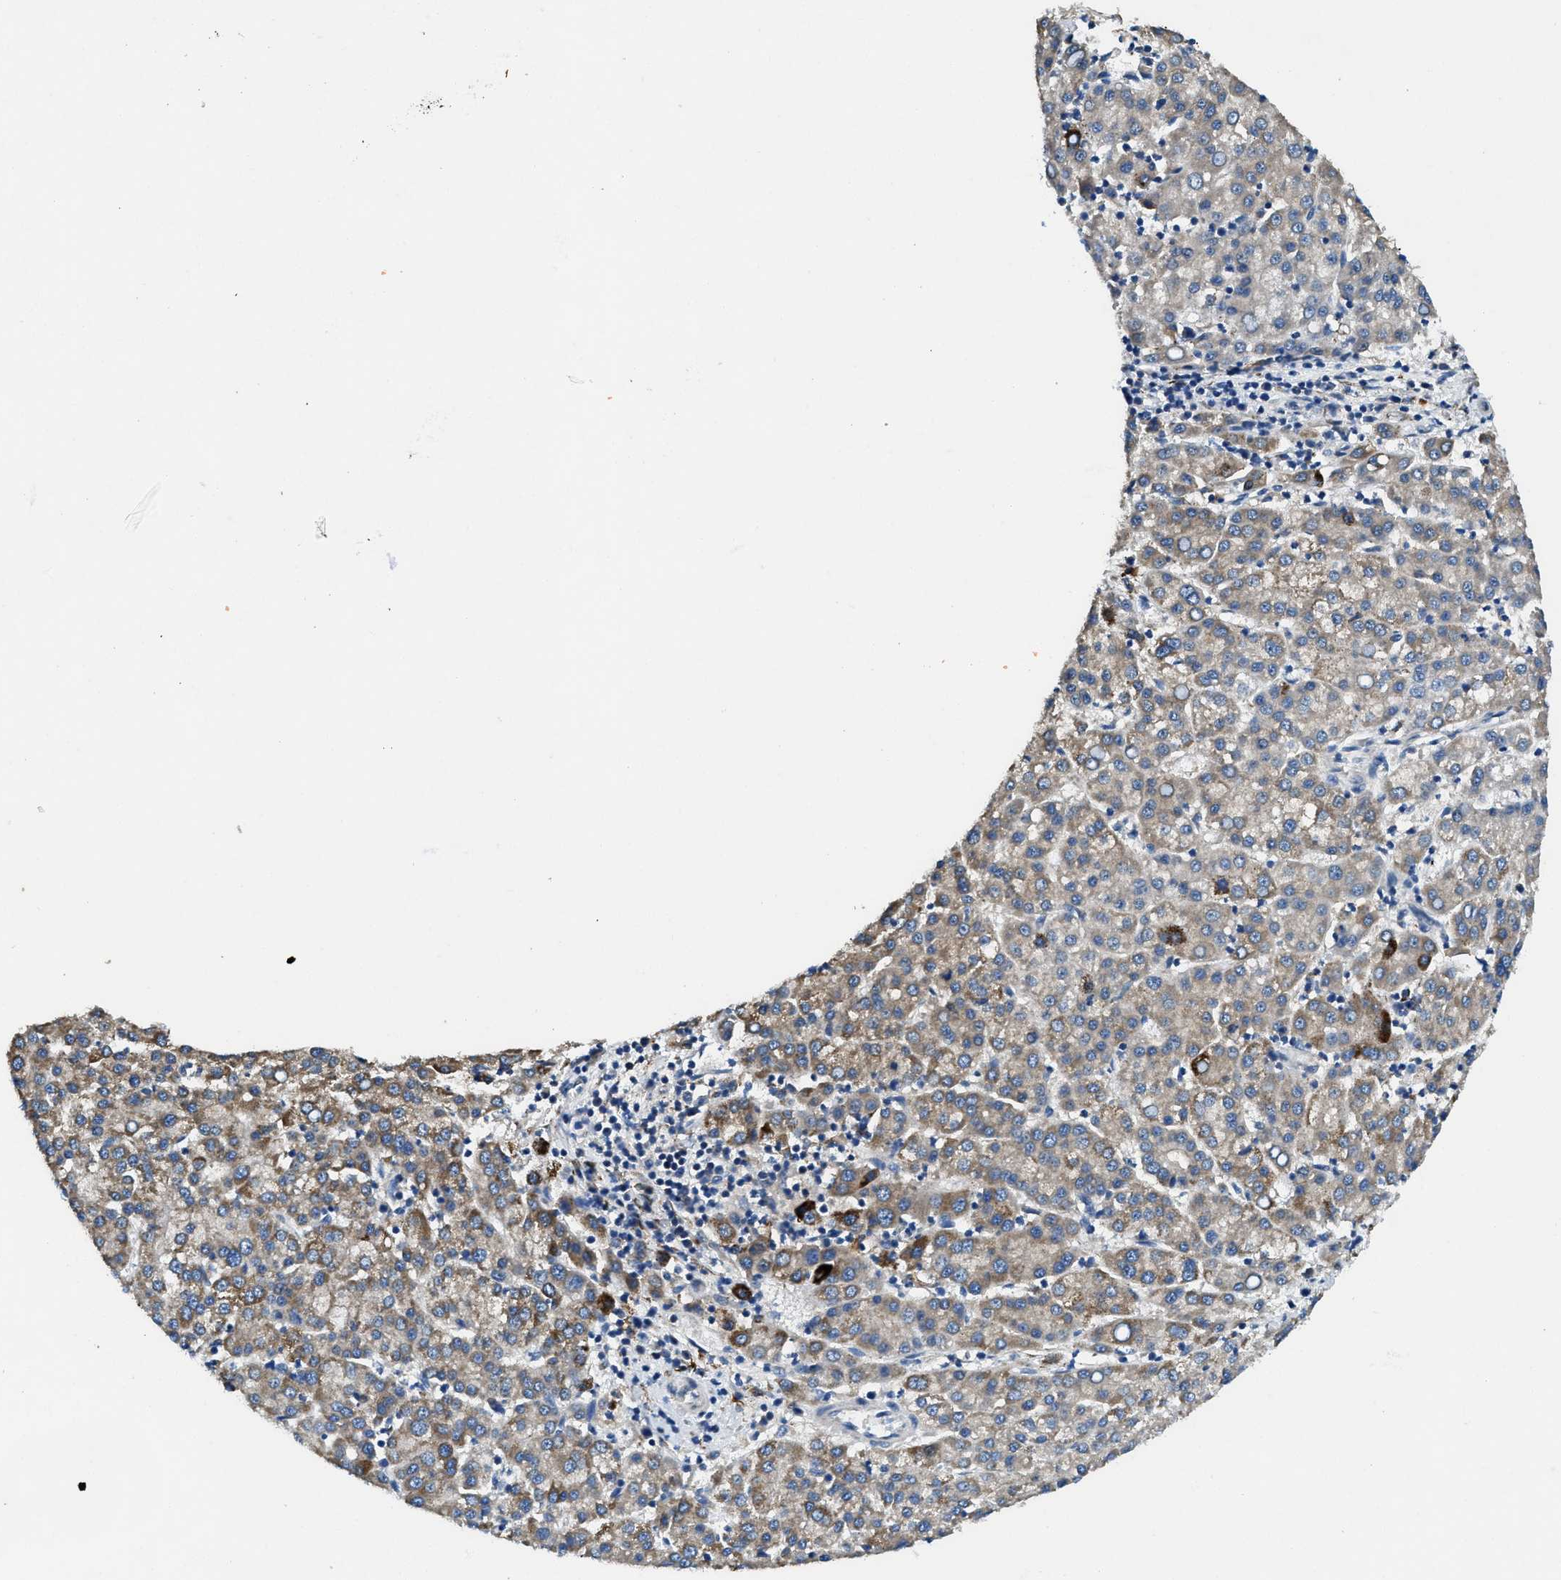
{"staining": {"intensity": "moderate", "quantity": "25%-75%", "location": "cytoplasmic/membranous"}, "tissue": "liver cancer", "cell_type": "Tumor cells", "image_type": "cancer", "snomed": [{"axis": "morphology", "description": "Carcinoma, Hepatocellular, NOS"}, {"axis": "topography", "description": "Liver"}], "caption": "A medium amount of moderate cytoplasmic/membranous expression is identified in approximately 25%-75% of tumor cells in liver cancer (hepatocellular carcinoma) tissue.", "gene": "CDK15", "patient": {"sex": "female", "age": 58}}